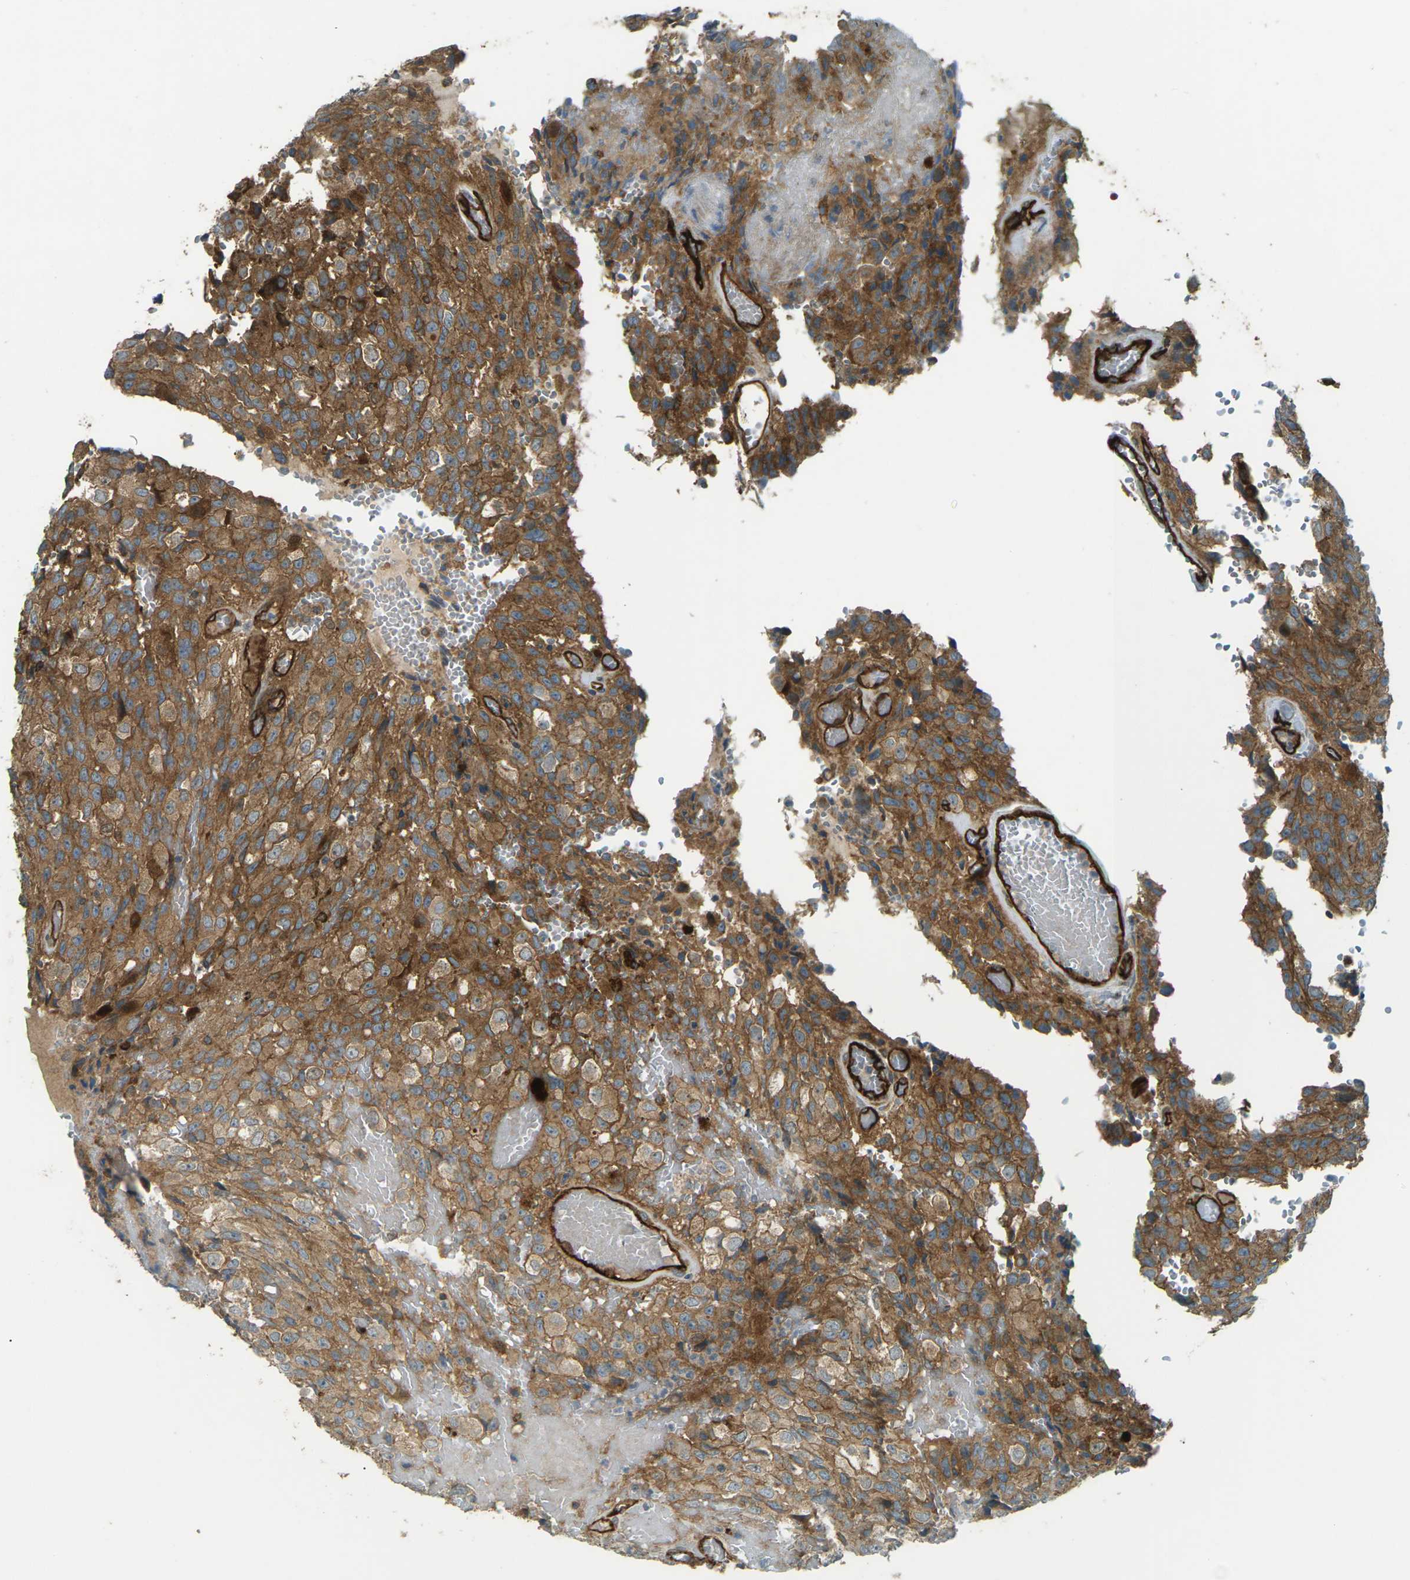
{"staining": {"intensity": "moderate", "quantity": ">75%", "location": "cytoplasmic/membranous"}, "tissue": "glioma", "cell_type": "Tumor cells", "image_type": "cancer", "snomed": [{"axis": "morphology", "description": "Glioma, malignant, High grade"}, {"axis": "topography", "description": "Brain"}], "caption": "This is a micrograph of immunohistochemistry (IHC) staining of glioma, which shows moderate staining in the cytoplasmic/membranous of tumor cells.", "gene": "S1PR1", "patient": {"sex": "male", "age": 32}}